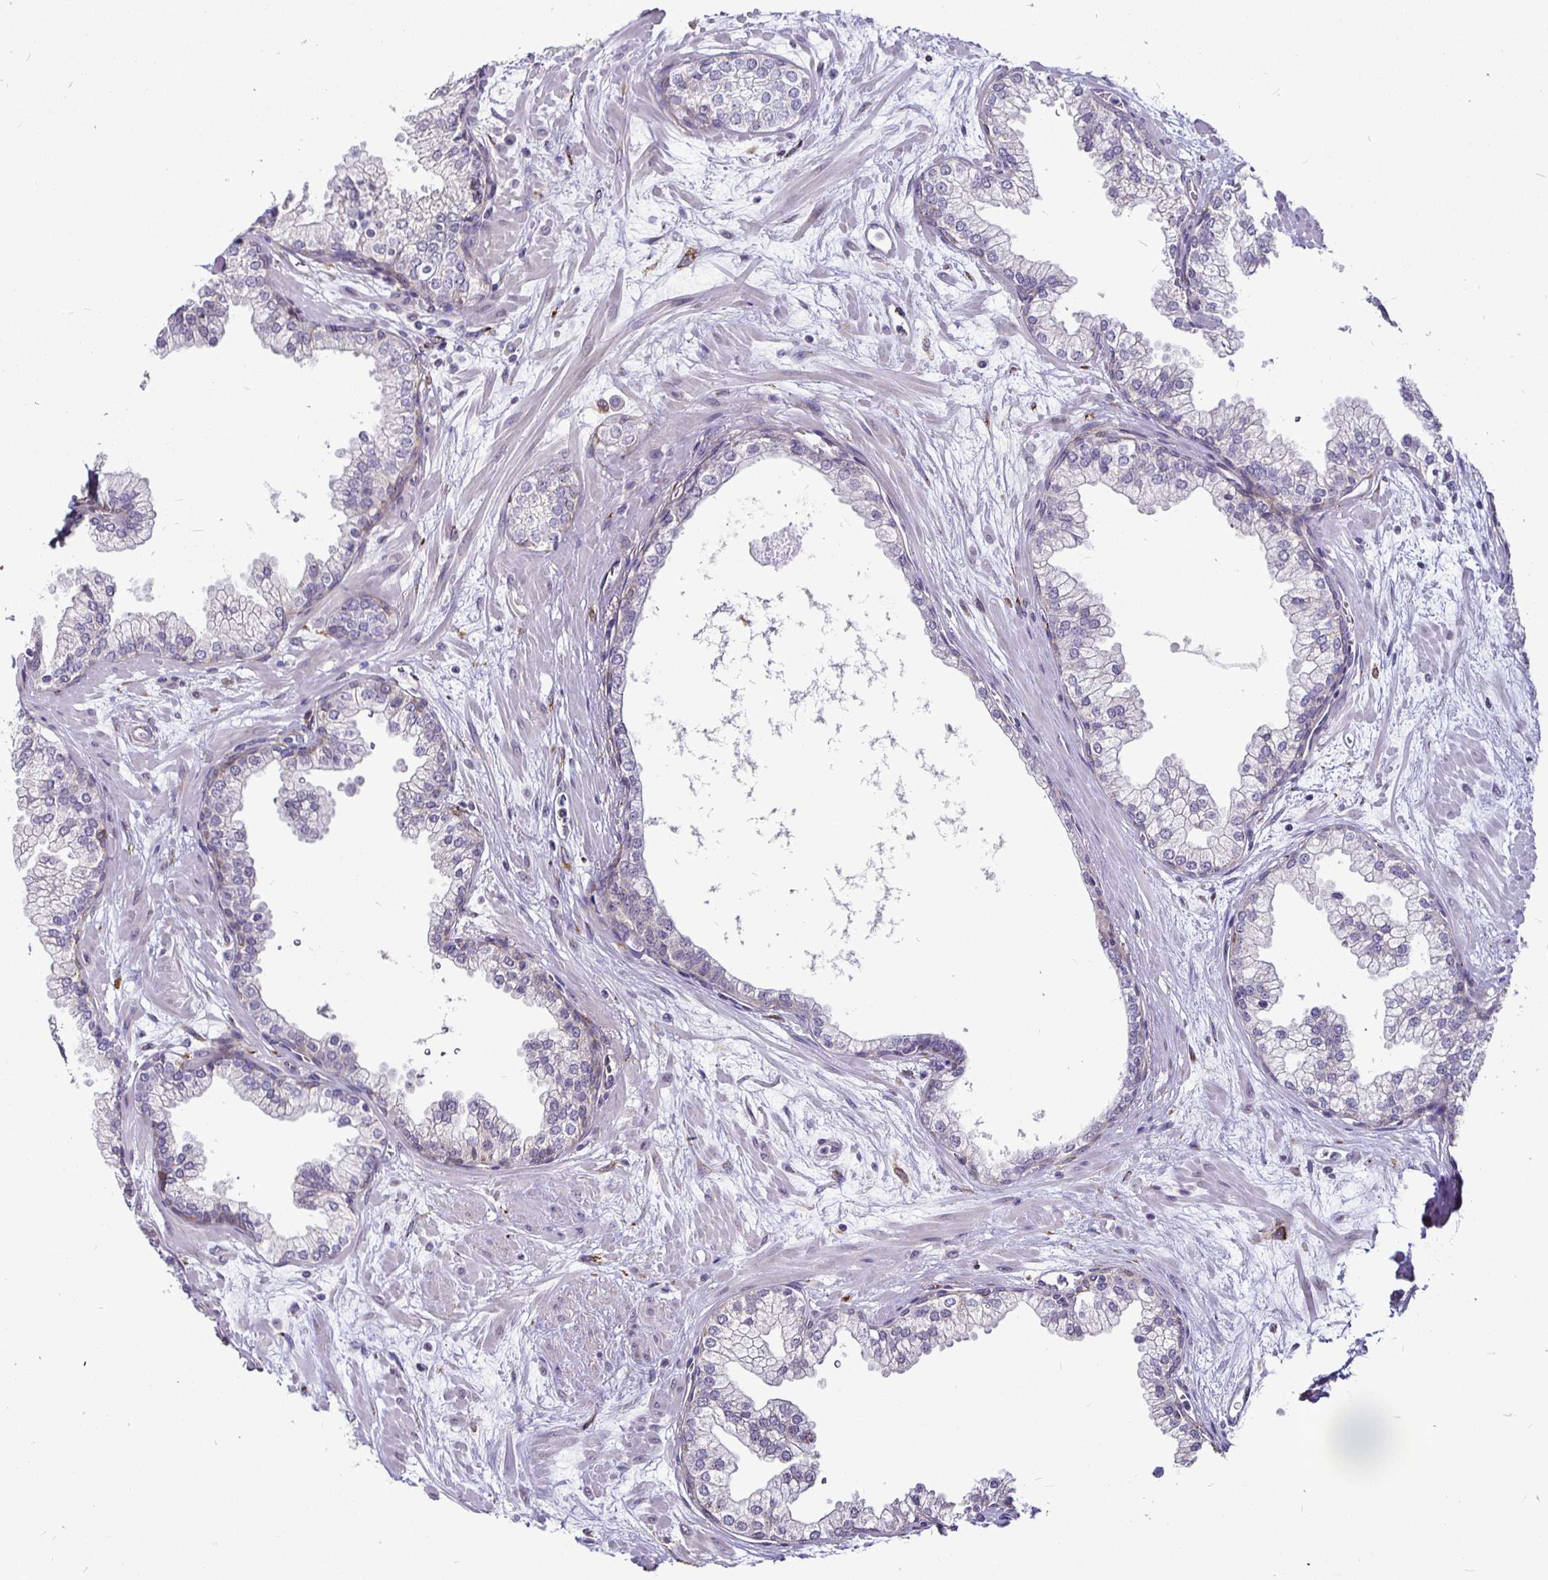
{"staining": {"intensity": "negative", "quantity": "none", "location": "none"}, "tissue": "prostate", "cell_type": "Glandular cells", "image_type": "normal", "snomed": [{"axis": "morphology", "description": "Normal tissue, NOS"}, {"axis": "topography", "description": "Prostate"}, {"axis": "topography", "description": "Peripheral nerve tissue"}], "caption": "High magnification brightfield microscopy of unremarkable prostate stained with DAB (3,3'-diaminobenzidine) (brown) and counterstained with hematoxylin (blue): glandular cells show no significant staining. (DAB immunohistochemistry (IHC), high magnification).", "gene": "P4HA2", "patient": {"sex": "male", "age": 61}}